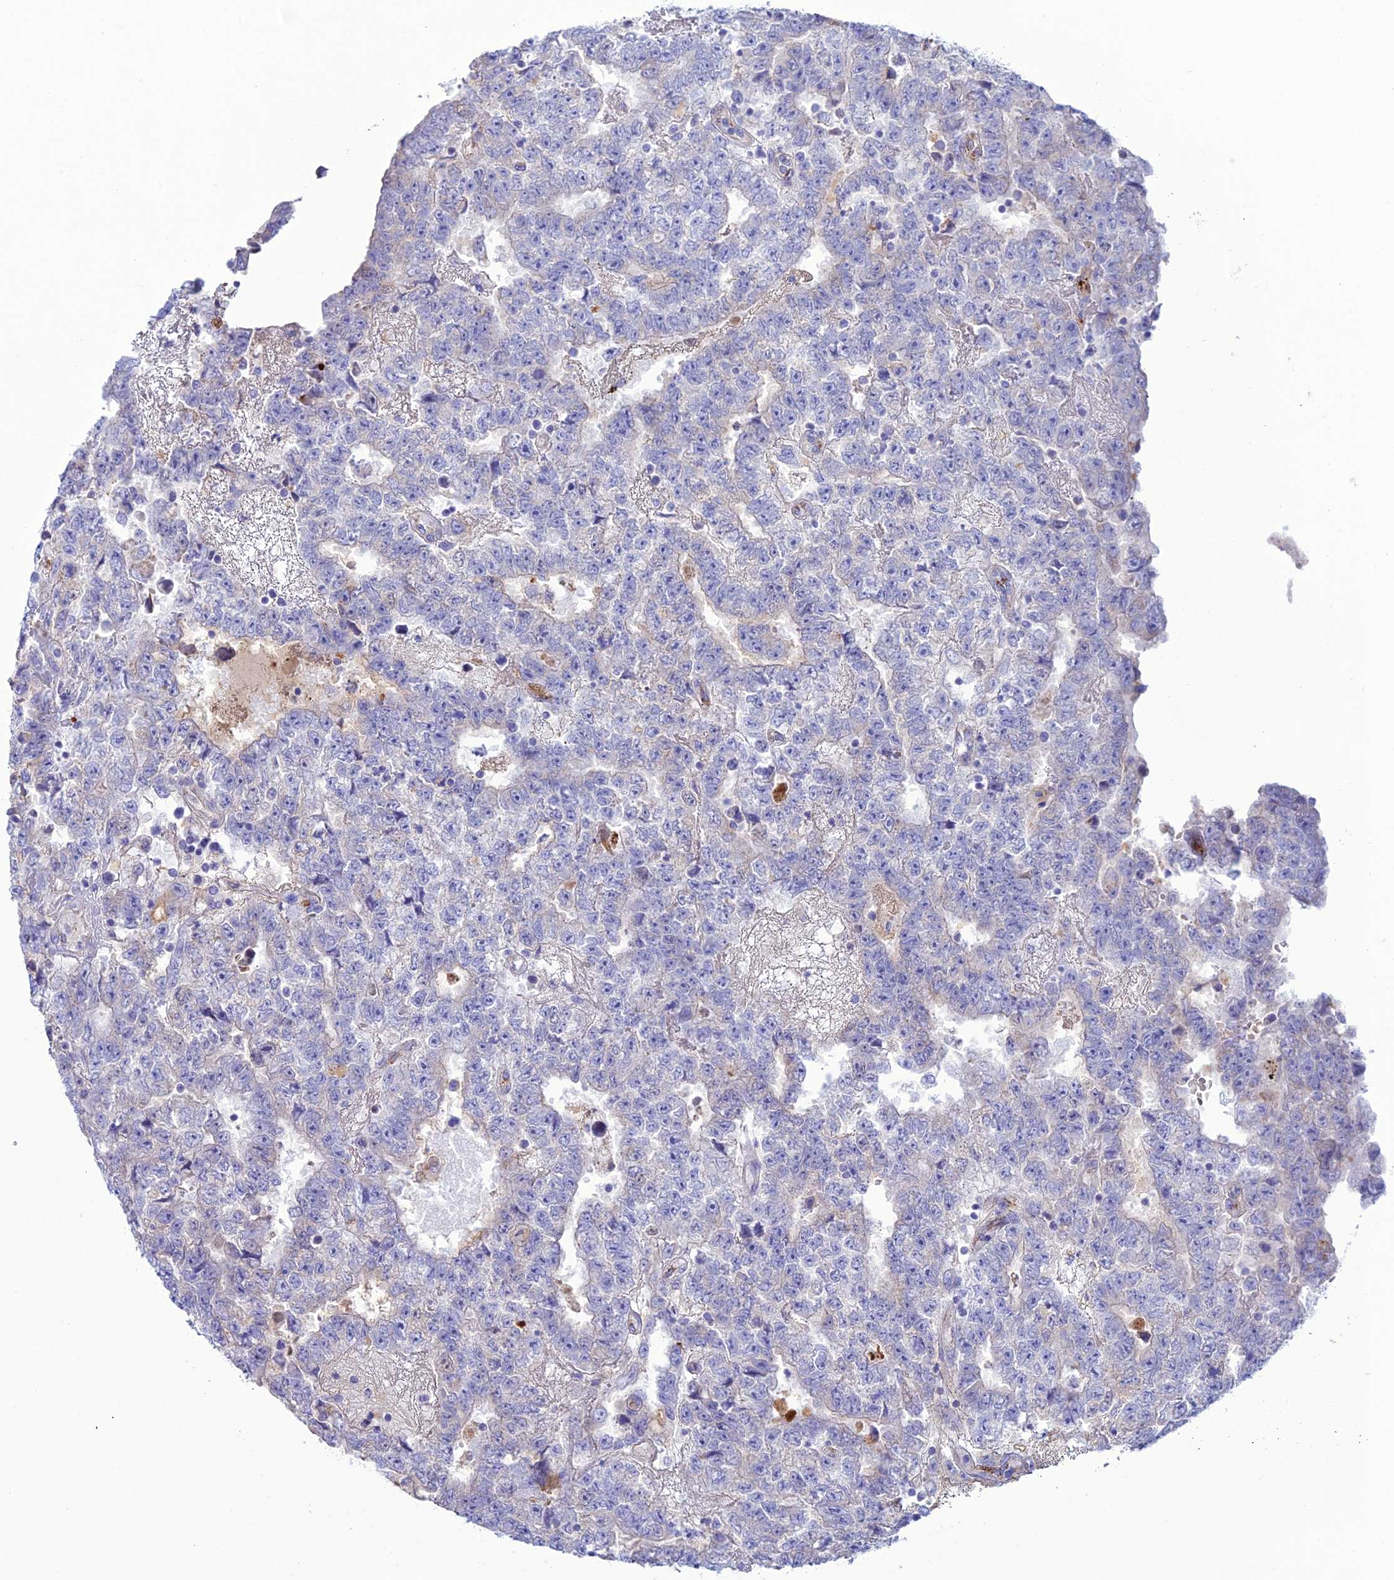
{"staining": {"intensity": "negative", "quantity": "none", "location": "none"}, "tissue": "testis cancer", "cell_type": "Tumor cells", "image_type": "cancer", "snomed": [{"axis": "morphology", "description": "Carcinoma, Embryonal, NOS"}, {"axis": "topography", "description": "Testis"}], "caption": "Tumor cells are negative for protein expression in human testis cancer (embryonal carcinoma).", "gene": "CDC42EP5", "patient": {"sex": "male", "age": 25}}